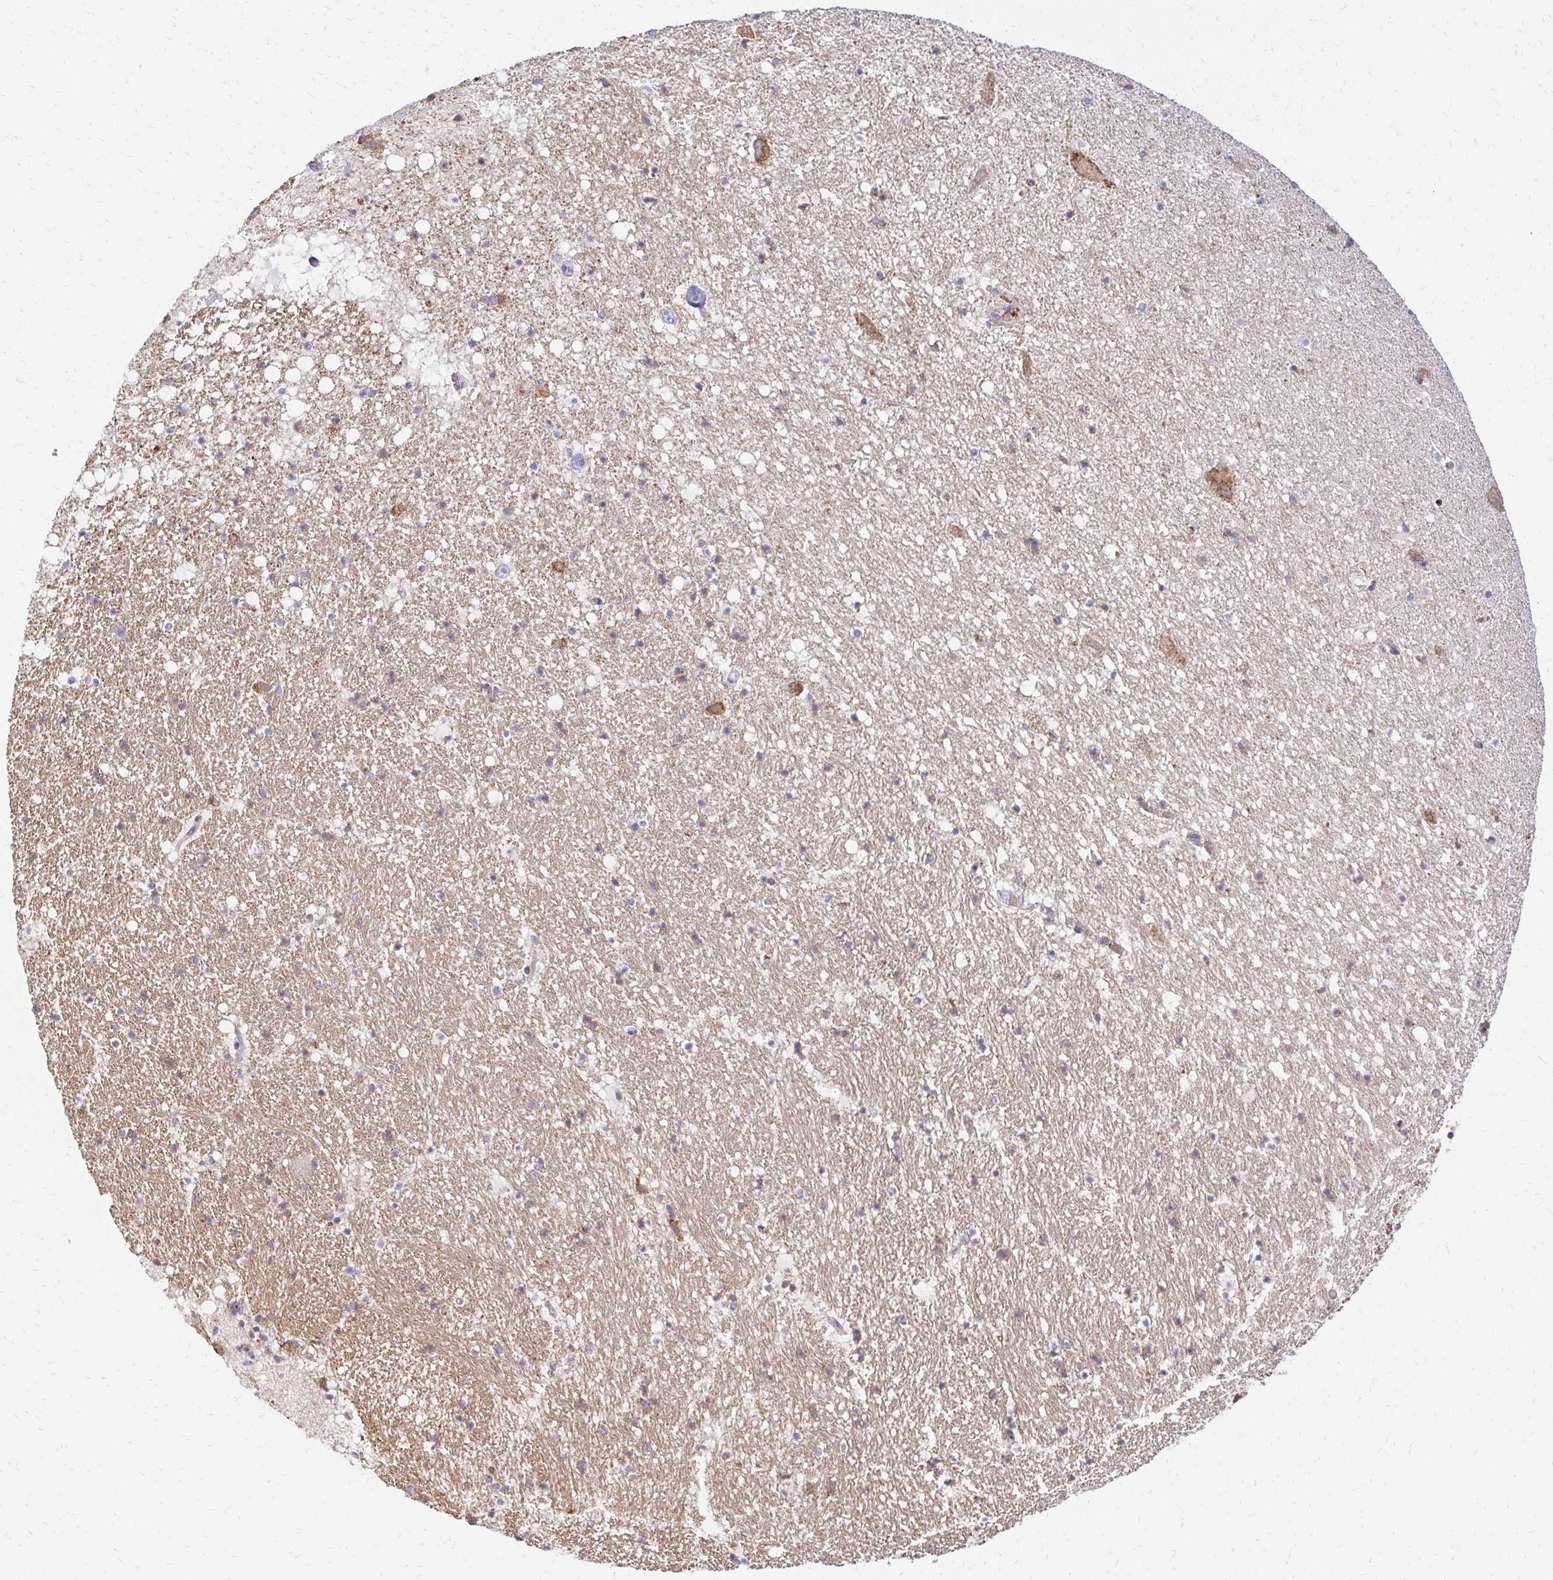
{"staining": {"intensity": "negative", "quantity": "none", "location": "none"}, "tissue": "hippocampus", "cell_type": "Glial cells", "image_type": "normal", "snomed": [{"axis": "morphology", "description": "Normal tissue, NOS"}, {"axis": "topography", "description": "Hippocampus"}], "caption": "Photomicrograph shows no protein expression in glial cells of normal hippocampus.", "gene": "MRPL13", "patient": {"sex": "female", "age": 42}}